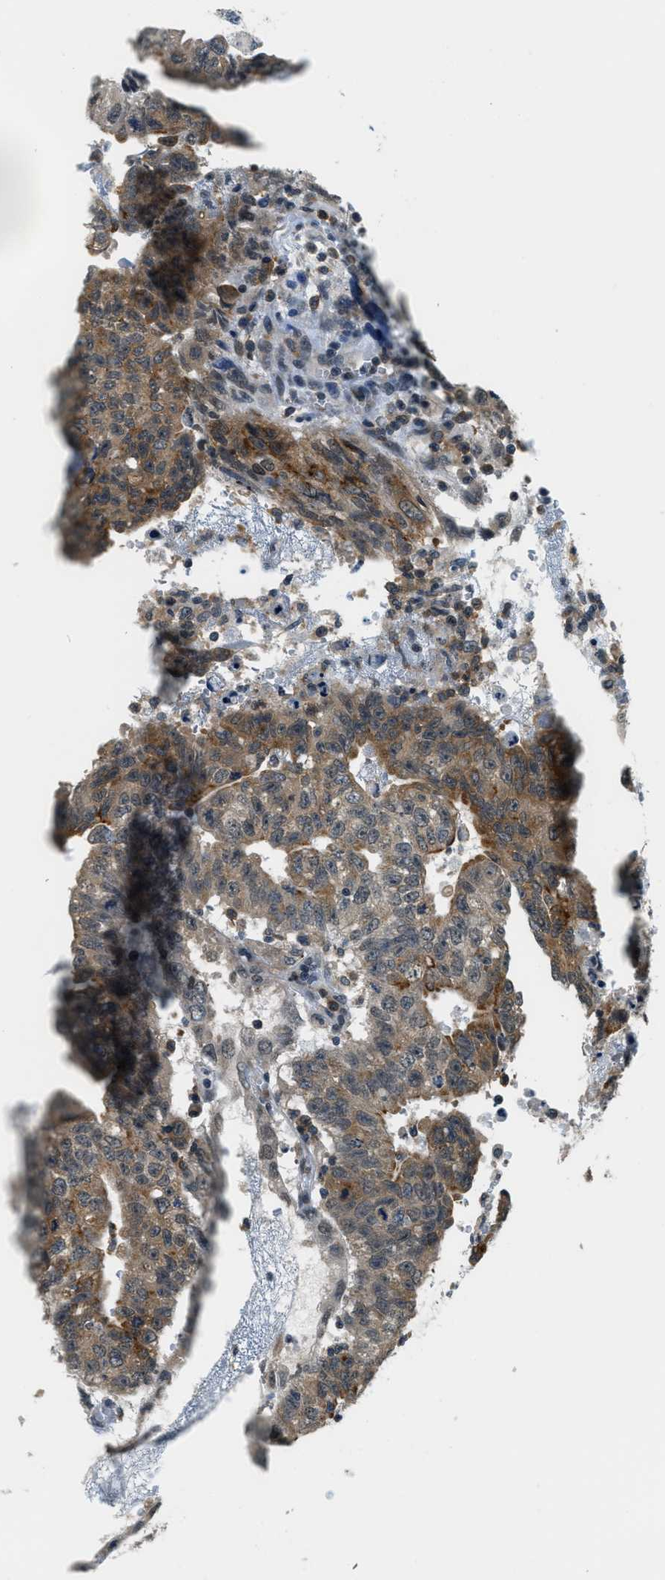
{"staining": {"intensity": "moderate", "quantity": "25%-75%", "location": "cytoplasmic/membranous"}, "tissue": "testis cancer", "cell_type": "Tumor cells", "image_type": "cancer", "snomed": [{"axis": "morphology", "description": "Seminoma, NOS"}, {"axis": "morphology", "description": "Carcinoma, Embryonal, NOS"}, {"axis": "topography", "description": "Testis"}], "caption": "High-power microscopy captured an immunohistochemistry photomicrograph of testis cancer (embryonal carcinoma), revealing moderate cytoplasmic/membranous expression in approximately 25%-75% of tumor cells.", "gene": "RAB11FIP1", "patient": {"sex": "male", "age": 52}}